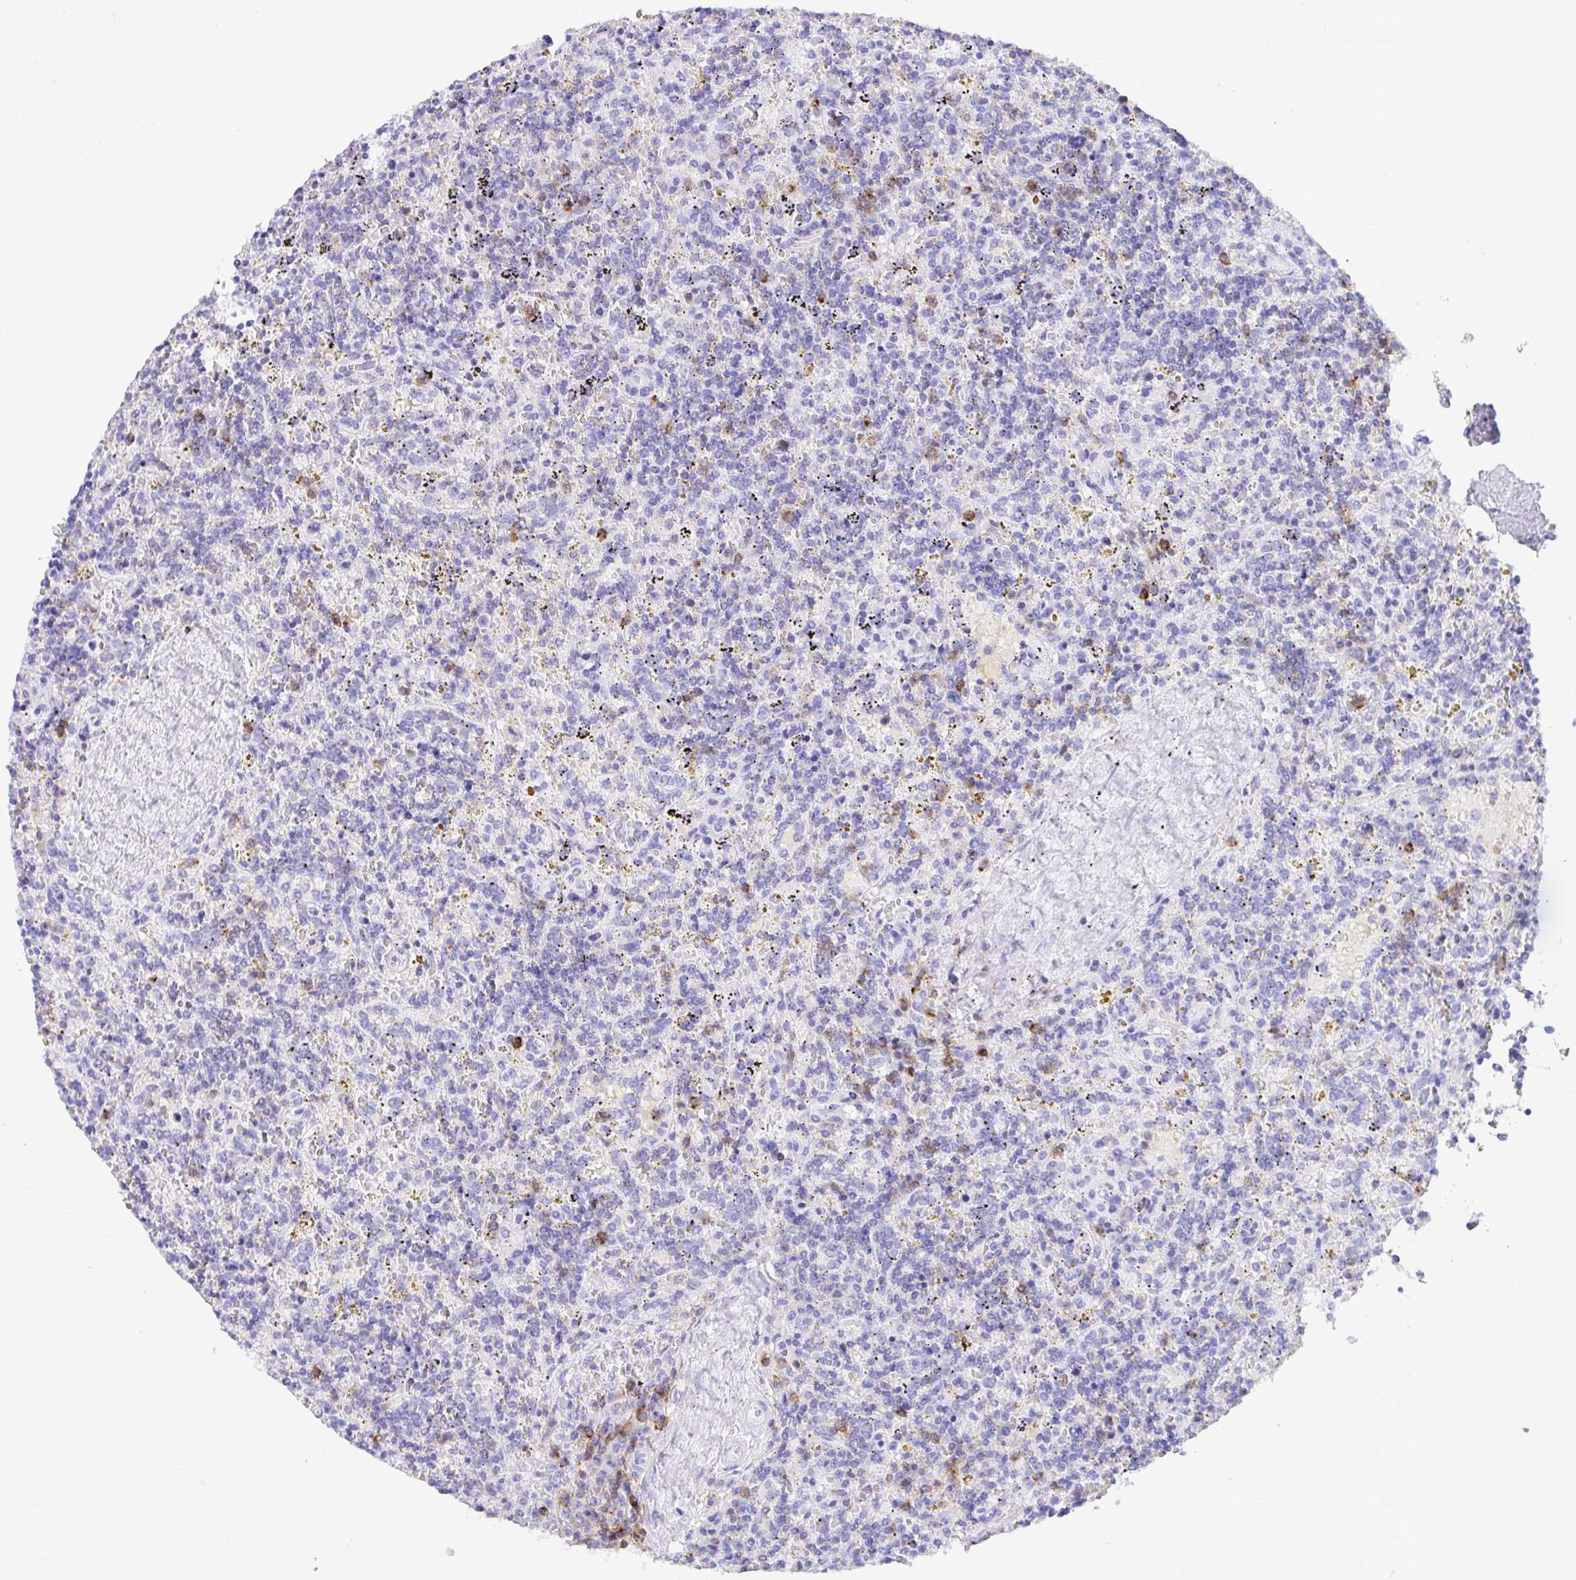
{"staining": {"intensity": "negative", "quantity": "none", "location": "none"}, "tissue": "lymphoma", "cell_type": "Tumor cells", "image_type": "cancer", "snomed": [{"axis": "morphology", "description": "Malignant lymphoma, non-Hodgkin's type, Low grade"}, {"axis": "topography", "description": "Spleen"}], "caption": "Image shows no protein positivity in tumor cells of lymphoma tissue.", "gene": "CD5", "patient": {"sex": "male", "age": 67}}